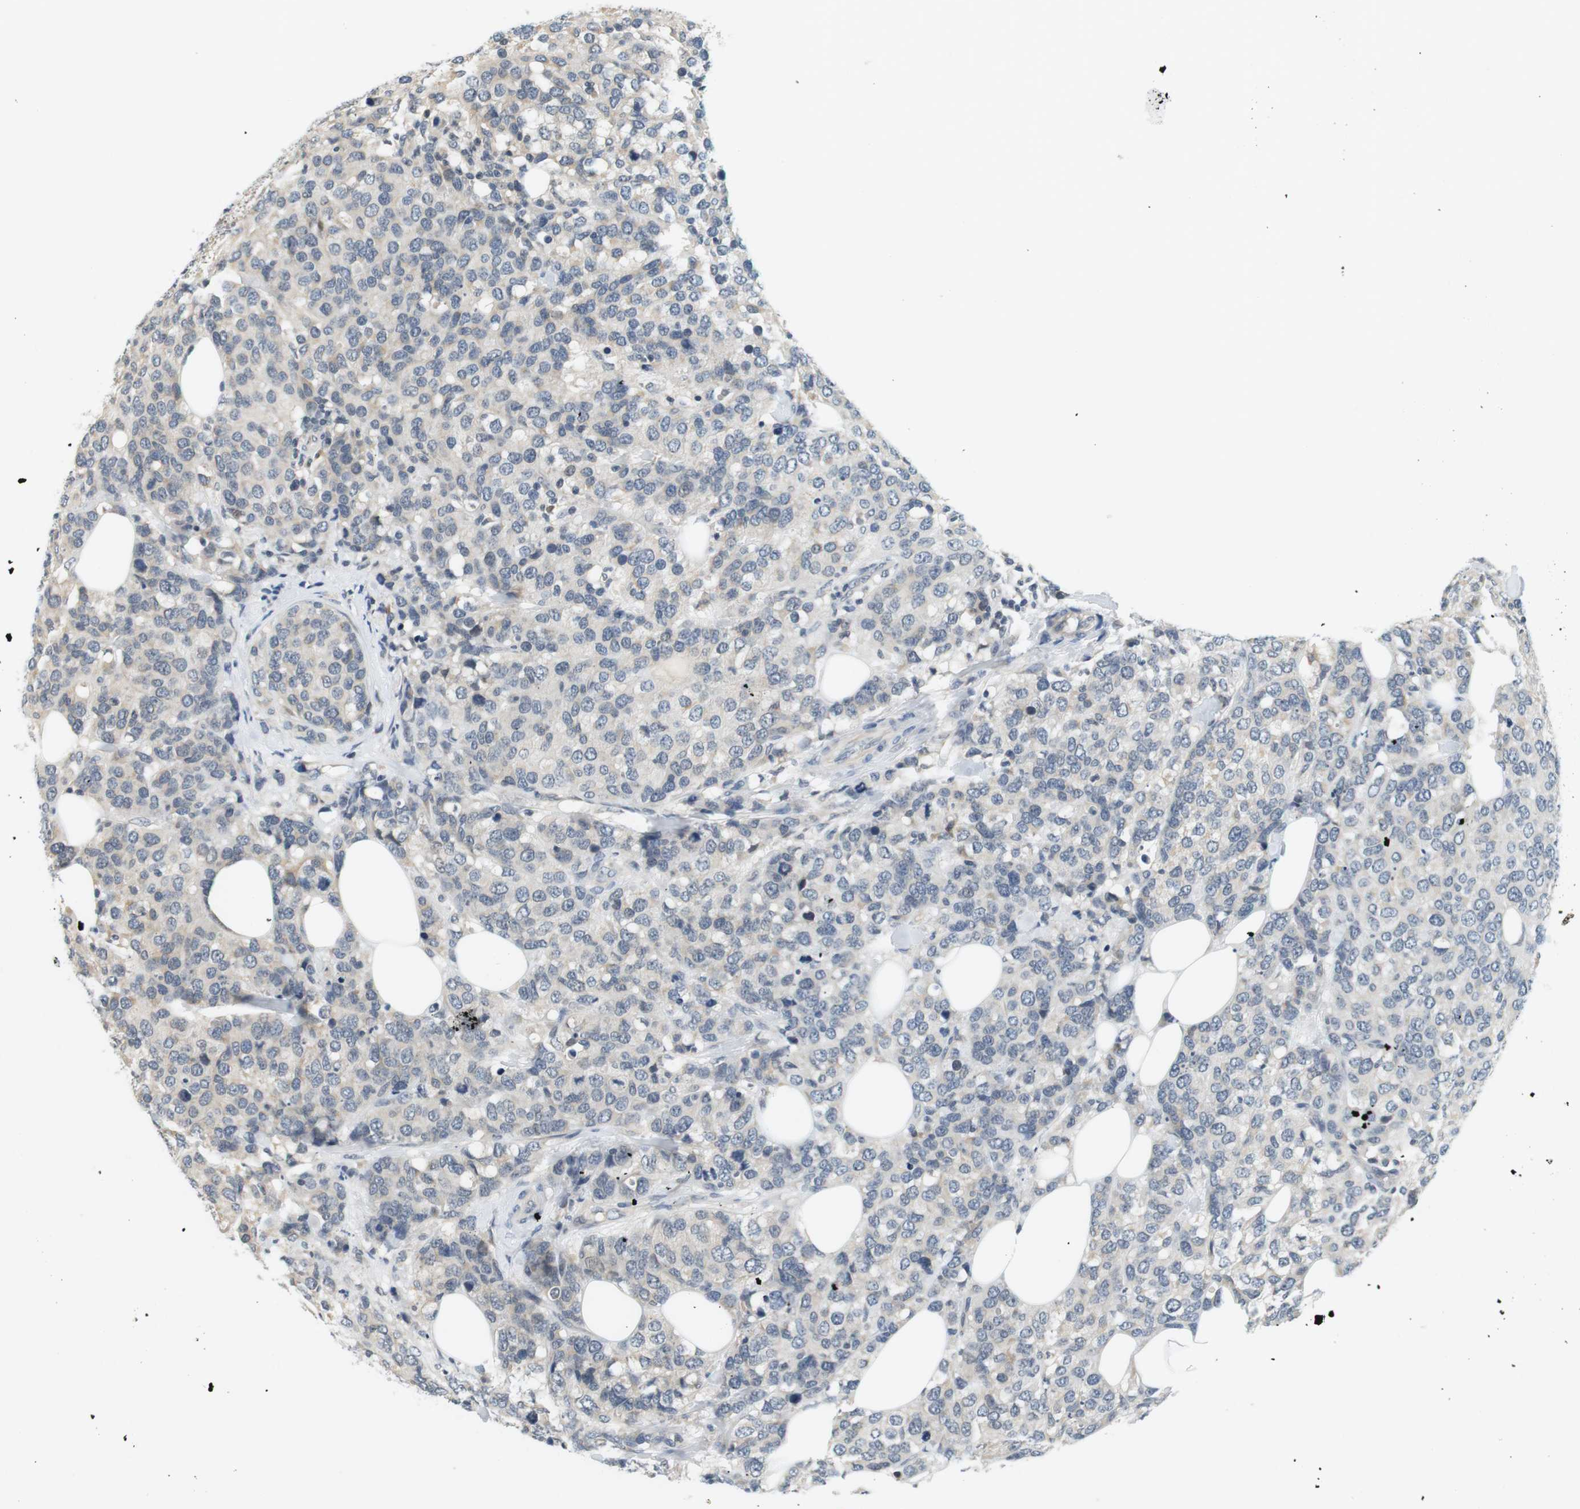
{"staining": {"intensity": "negative", "quantity": "none", "location": "none"}, "tissue": "breast cancer", "cell_type": "Tumor cells", "image_type": "cancer", "snomed": [{"axis": "morphology", "description": "Lobular carcinoma"}, {"axis": "topography", "description": "Breast"}], "caption": "Image shows no significant protein positivity in tumor cells of breast cancer (lobular carcinoma).", "gene": "WNT7A", "patient": {"sex": "female", "age": 59}}